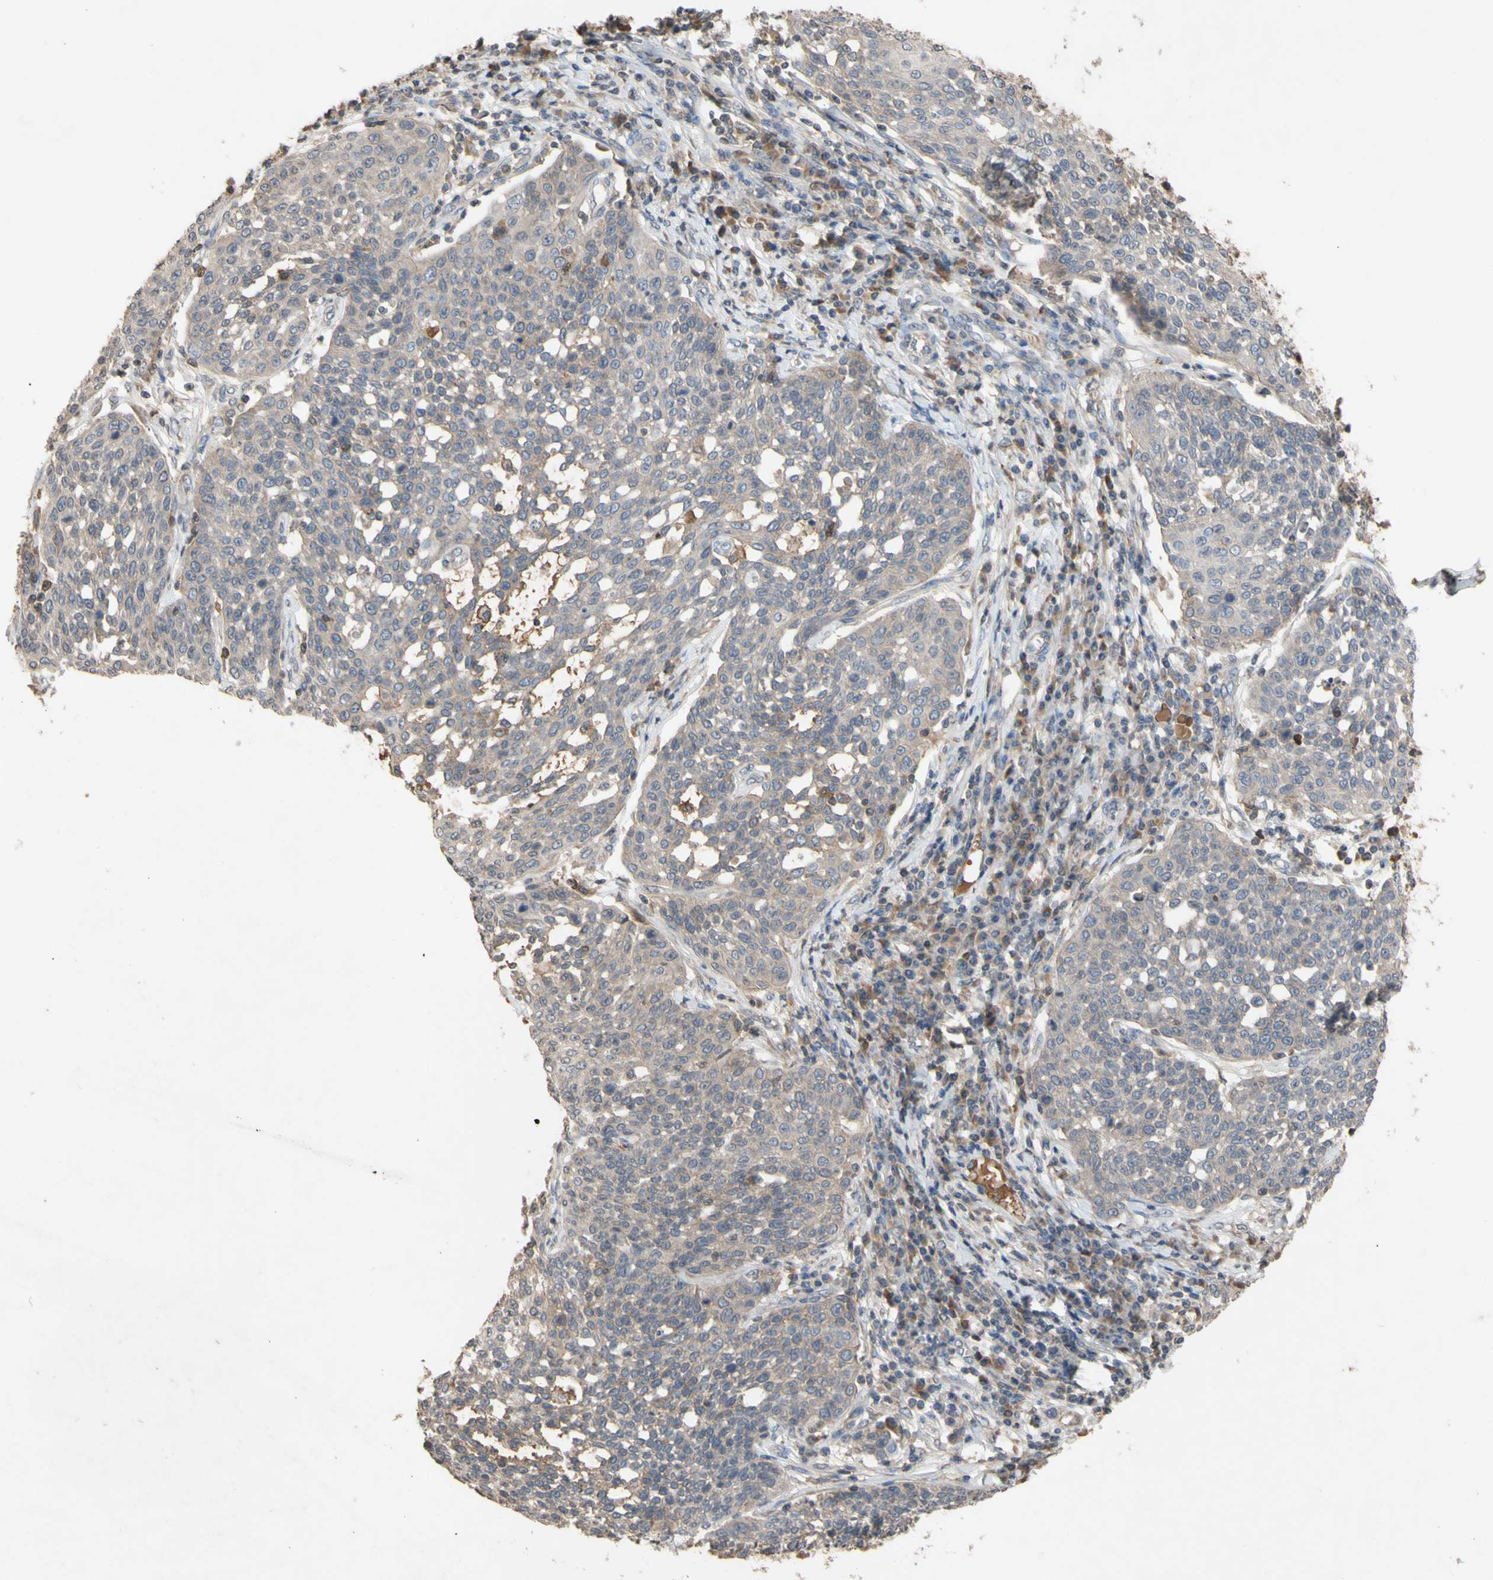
{"staining": {"intensity": "weak", "quantity": "25%-75%", "location": "cytoplasmic/membranous"}, "tissue": "cervical cancer", "cell_type": "Tumor cells", "image_type": "cancer", "snomed": [{"axis": "morphology", "description": "Squamous cell carcinoma, NOS"}, {"axis": "topography", "description": "Cervix"}], "caption": "Protein expression analysis of squamous cell carcinoma (cervical) exhibits weak cytoplasmic/membranous staining in about 25%-75% of tumor cells.", "gene": "NECTIN3", "patient": {"sex": "female", "age": 34}}